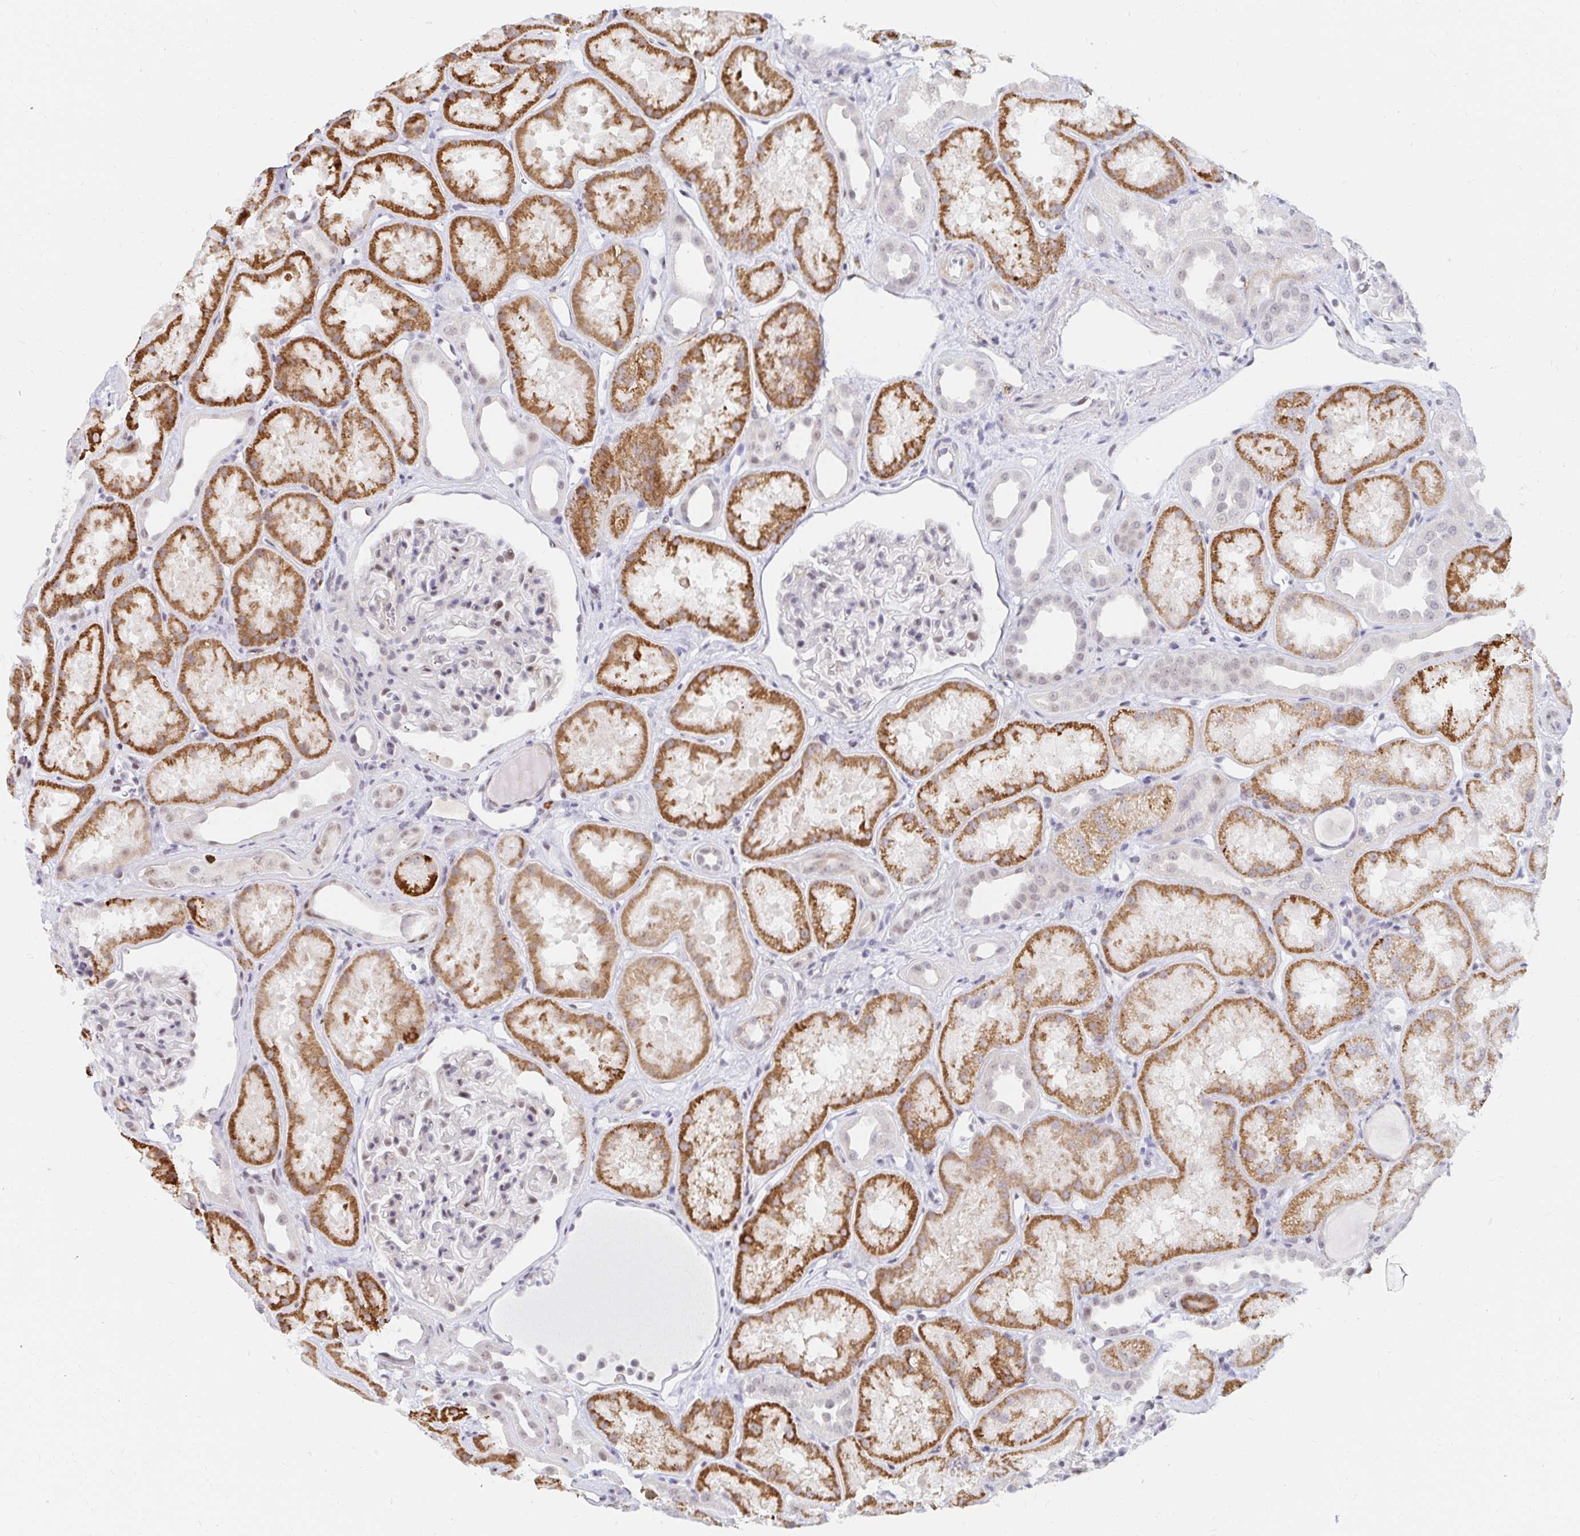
{"staining": {"intensity": "weak", "quantity": "25%-75%", "location": "nuclear"}, "tissue": "kidney", "cell_type": "Cells in glomeruli", "image_type": "normal", "snomed": [{"axis": "morphology", "description": "Normal tissue, NOS"}, {"axis": "topography", "description": "Kidney"}], "caption": "This is an image of immunohistochemistry (IHC) staining of benign kidney, which shows weak staining in the nuclear of cells in glomeruli.", "gene": "COL28A1", "patient": {"sex": "male", "age": 61}}